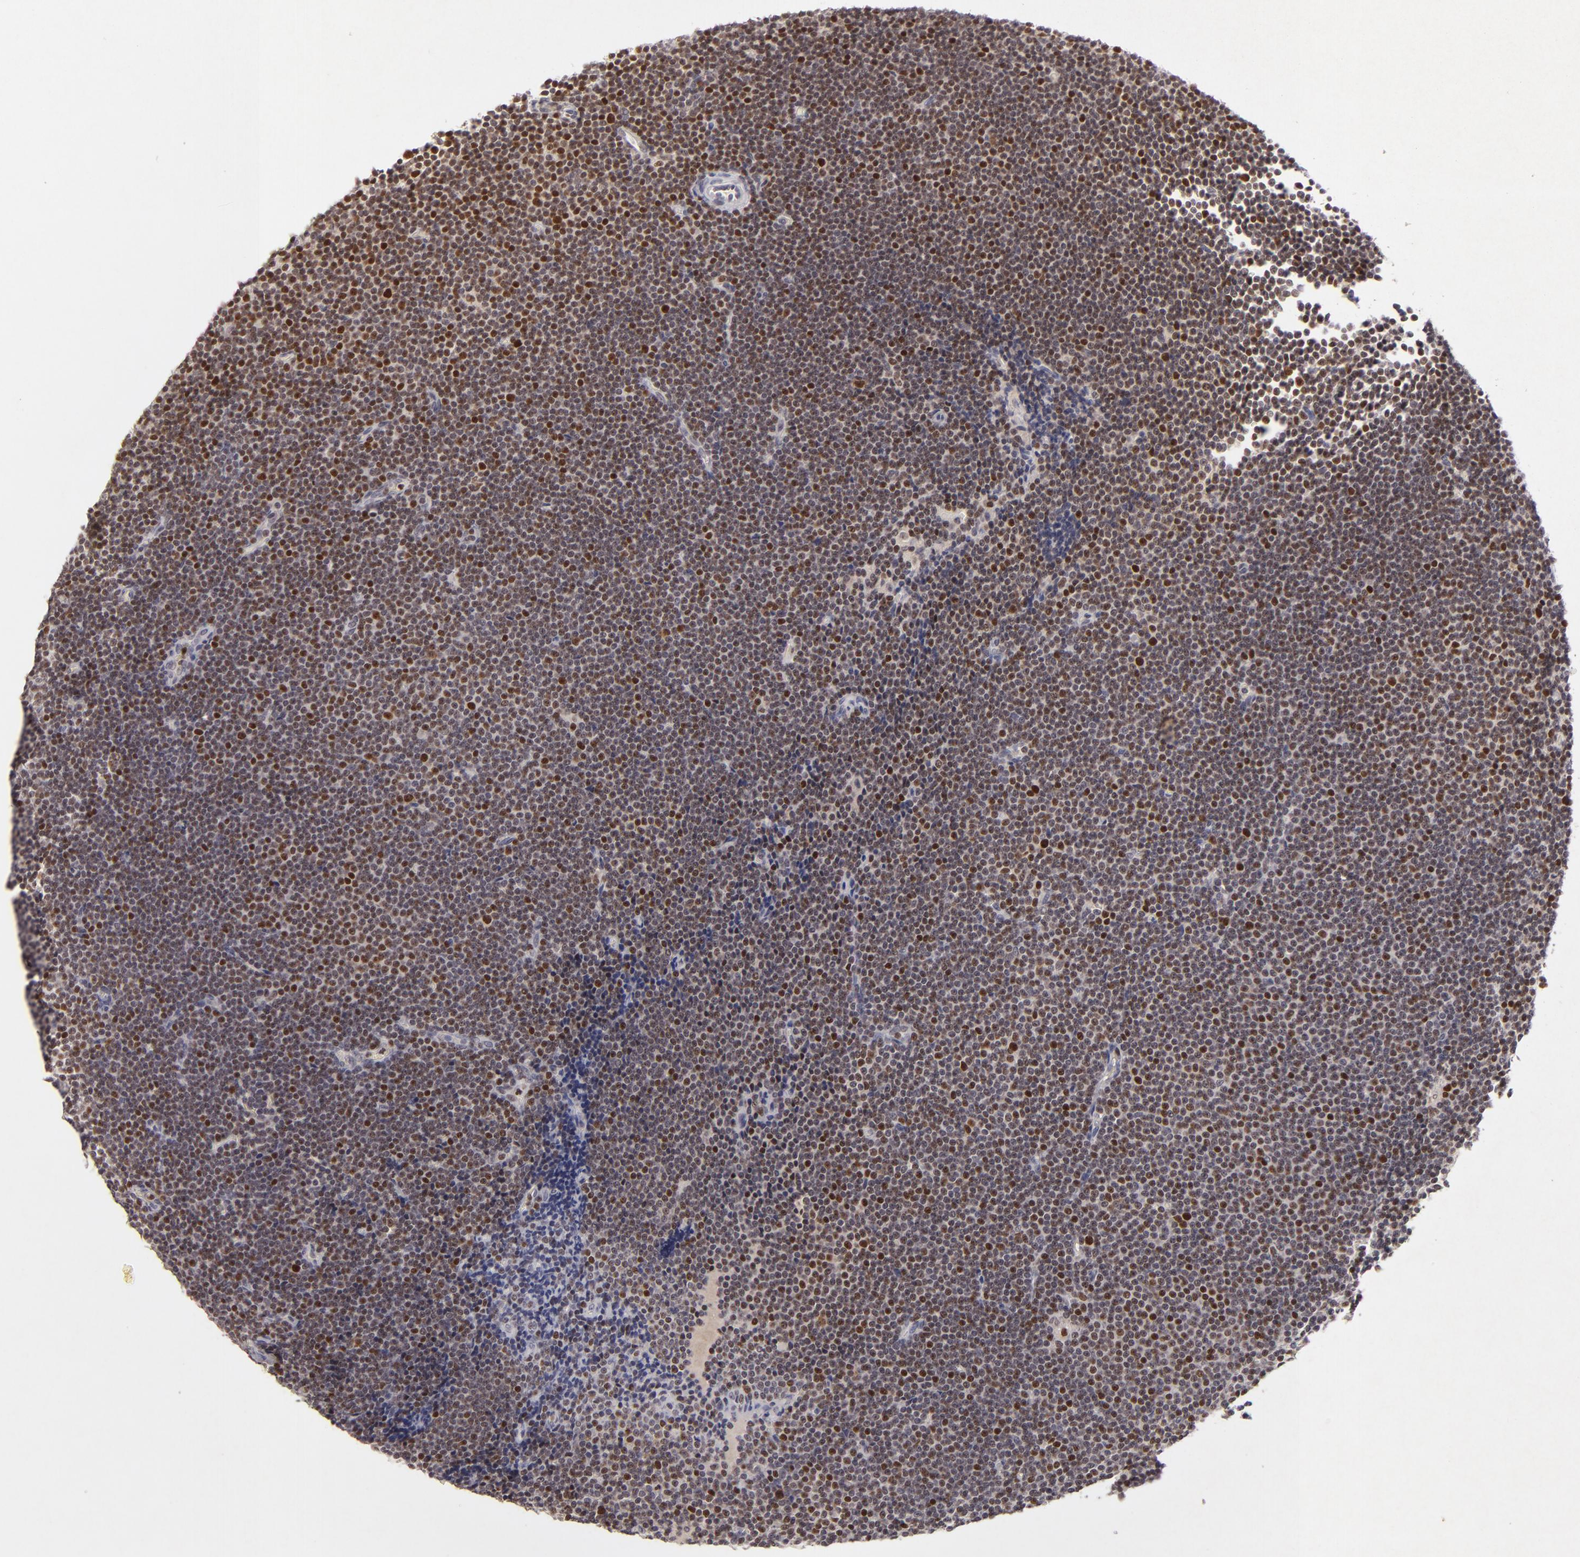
{"staining": {"intensity": "moderate", "quantity": "25%-75%", "location": "nuclear"}, "tissue": "lymphoma", "cell_type": "Tumor cells", "image_type": "cancer", "snomed": [{"axis": "morphology", "description": "Malignant lymphoma, non-Hodgkin's type, Low grade"}, {"axis": "topography", "description": "Lymph node"}], "caption": "DAB immunohistochemical staining of human low-grade malignant lymphoma, non-Hodgkin's type demonstrates moderate nuclear protein staining in approximately 25%-75% of tumor cells.", "gene": "FEN1", "patient": {"sex": "female", "age": 73}}